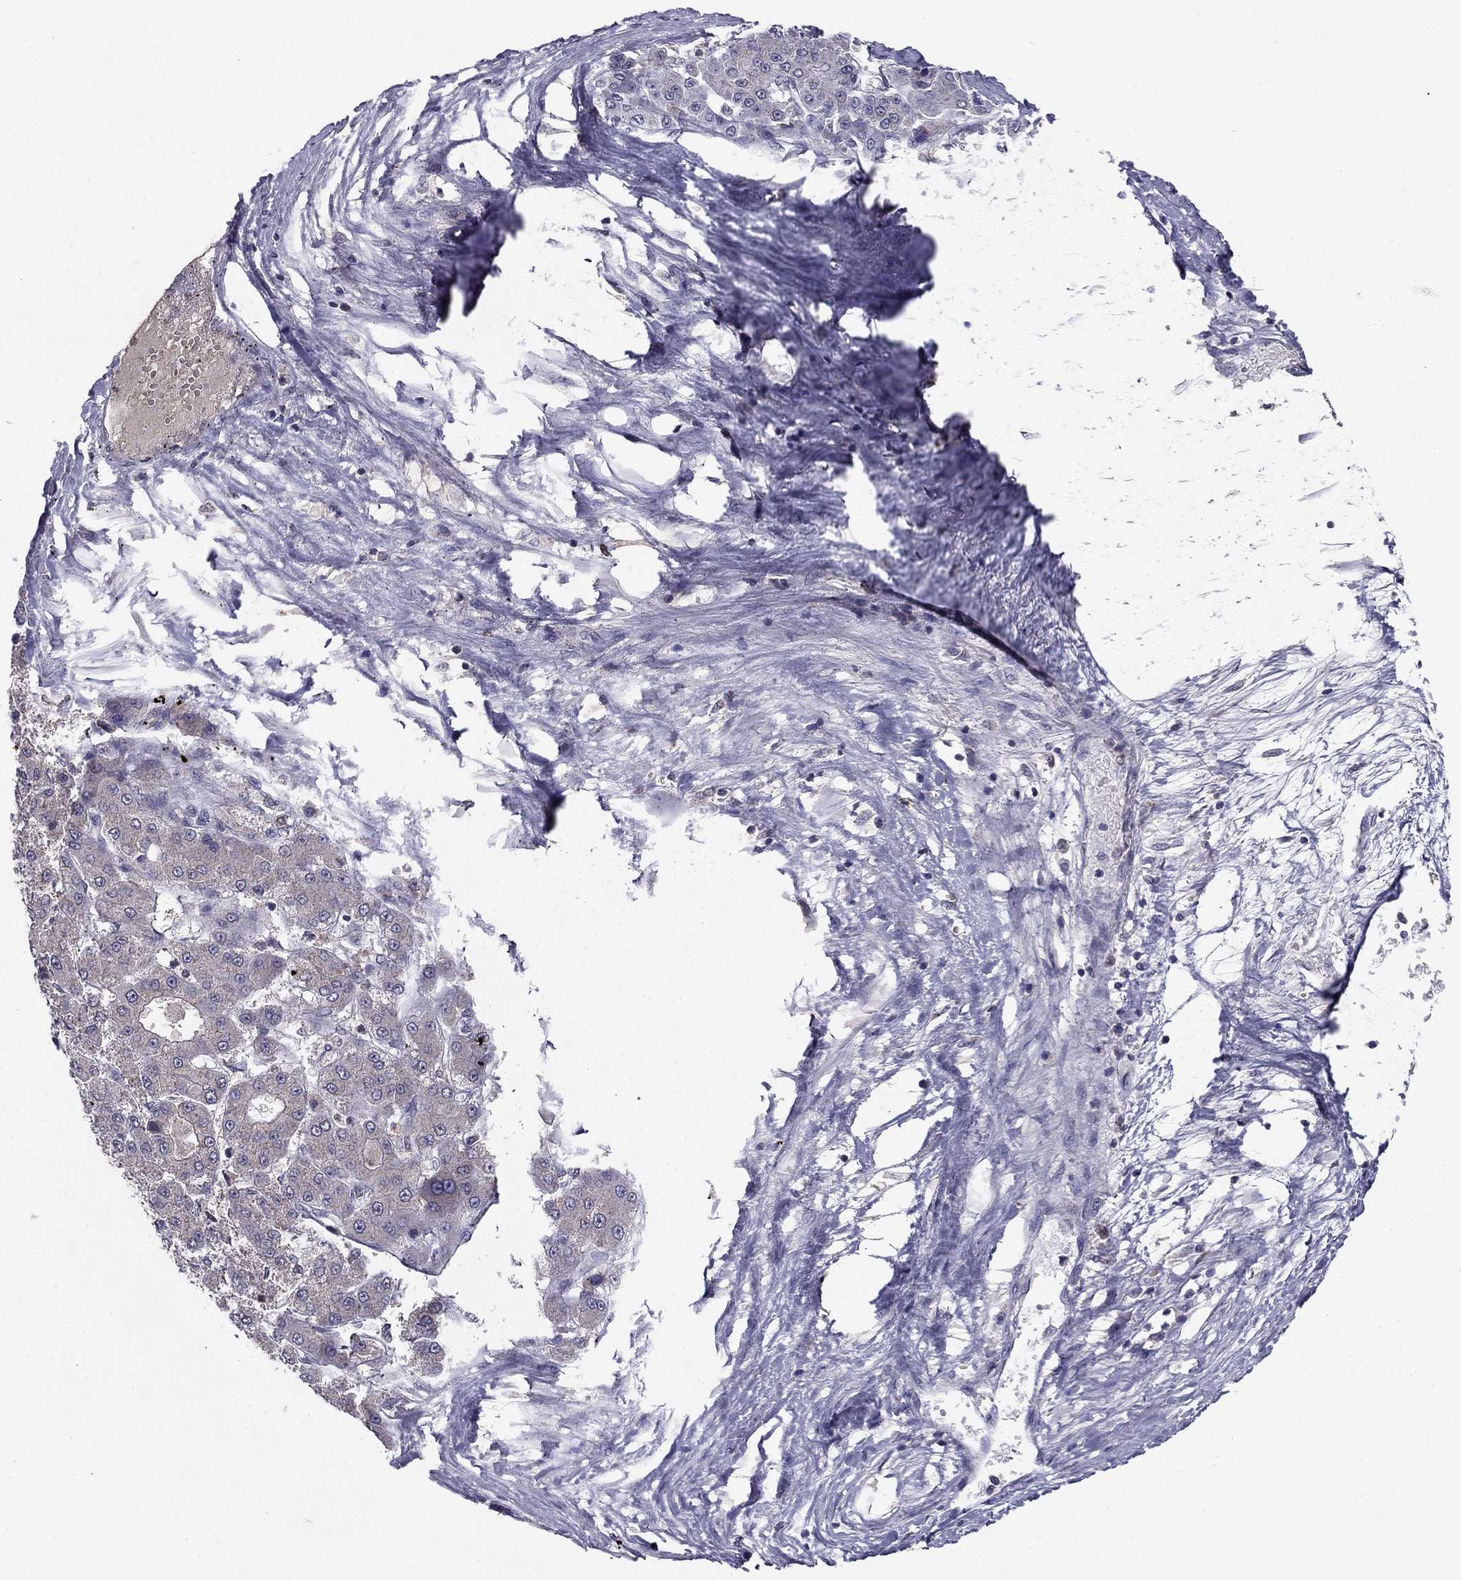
{"staining": {"intensity": "negative", "quantity": "none", "location": "none"}, "tissue": "liver cancer", "cell_type": "Tumor cells", "image_type": "cancer", "snomed": [{"axis": "morphology", "description": "Carcinoma, Hepatocellular, NOS"}, {"axis": "topography", "description": "Liver"}], "caption": "Tumor cells are negative for brown protein staining in liver cancer. (DAB (3,3'-diaminobenzidine) IHC visualized using brightfield microscopy, high magnification).", "gene": "HCN1", "patient": {"sex": "male", "age": 70}}